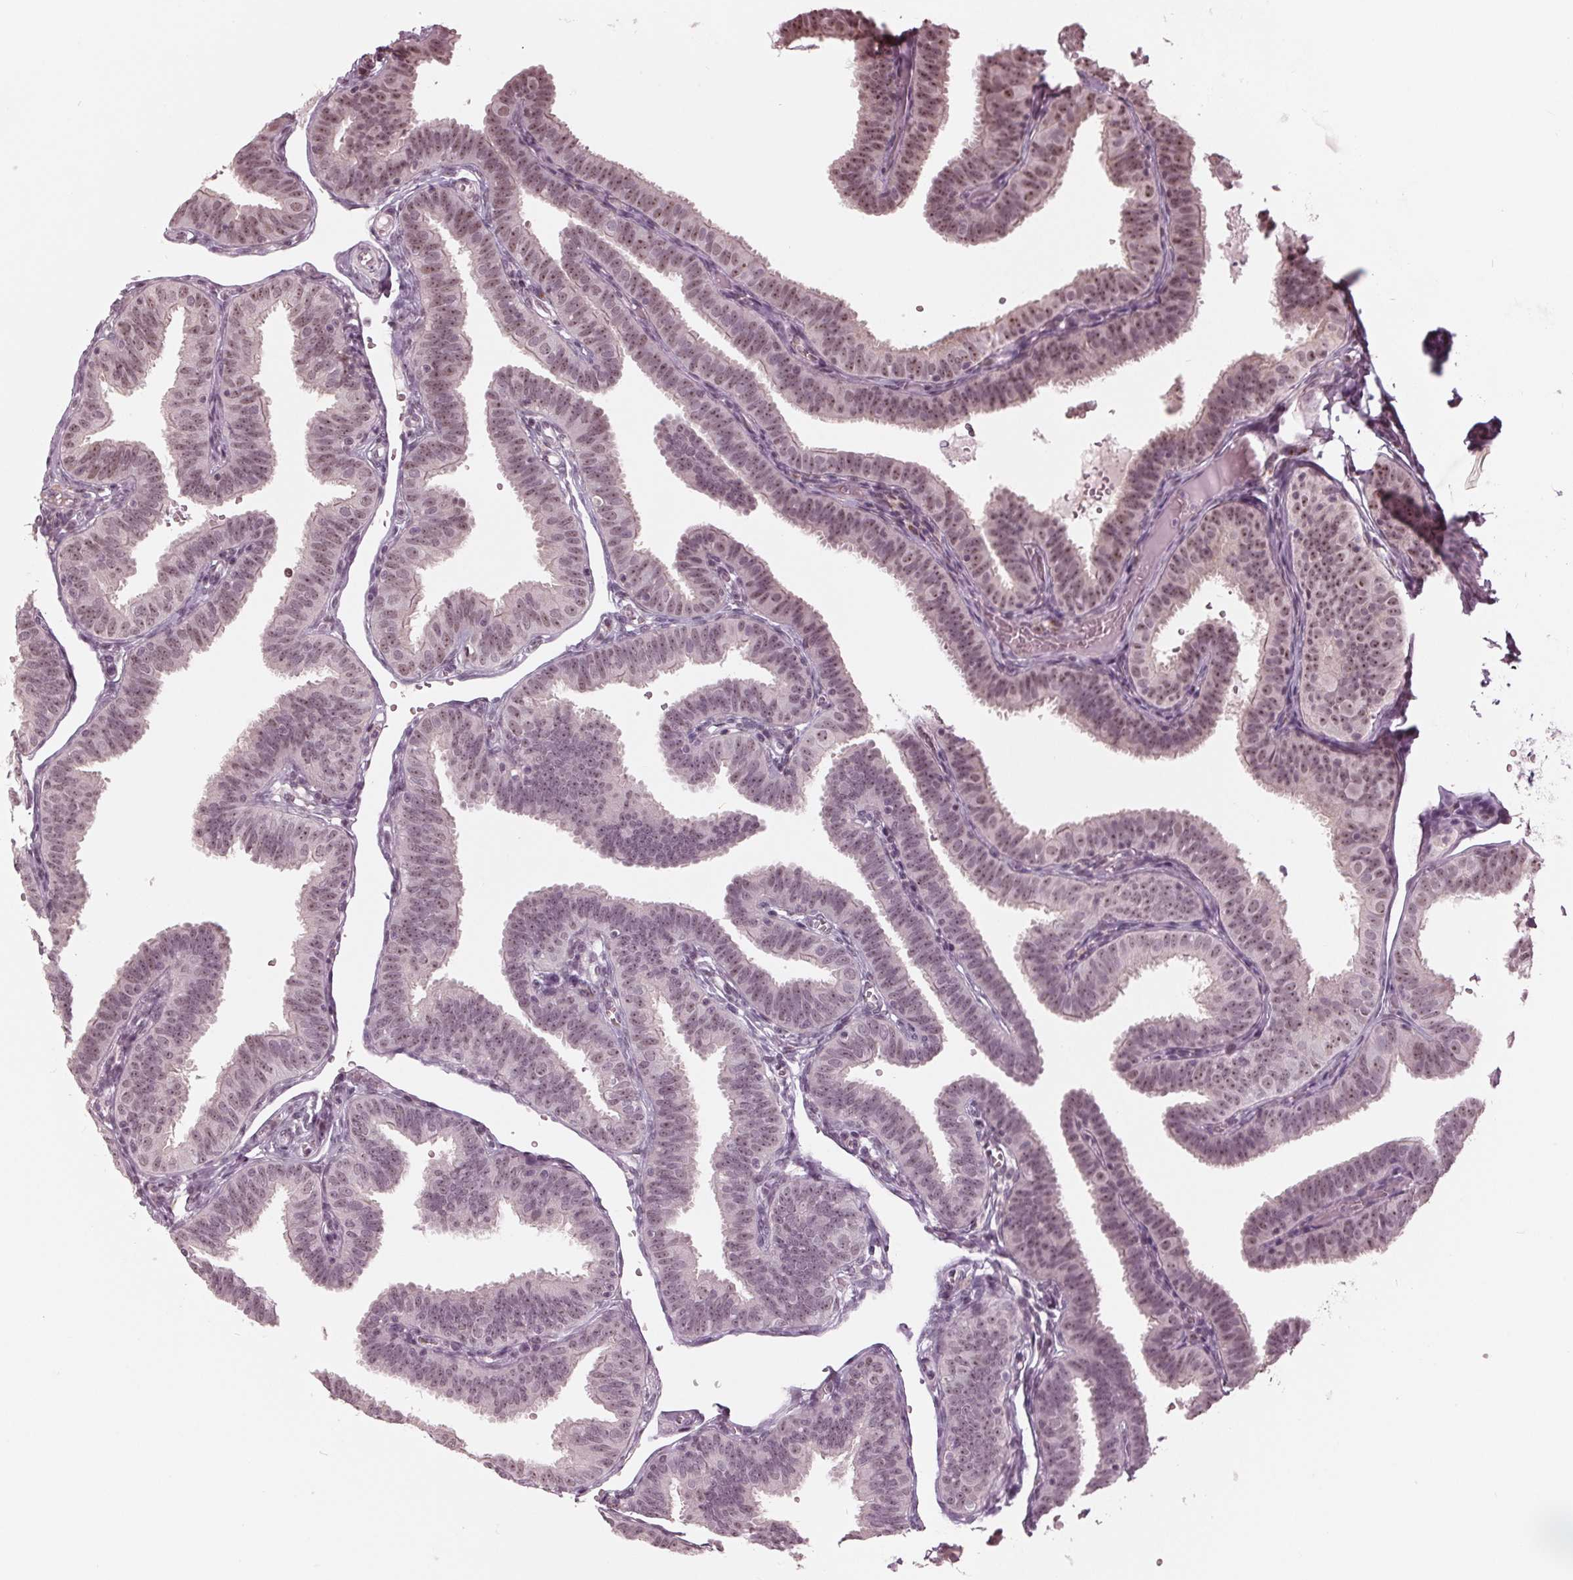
{"staining": {"intensity": "weak", "quantity": "25%-75%", "location": "nuclear"}, "tissue": "fallopian tube", "cell_type": "Glandular cells", "image_type": "normal", "snomed": [{"axis": "morphology", "description": "Normal tissue, NOS"}, {"axis": "topography", "description": "Fallopian tube"}], "caption": "A histopathology image showing weak nuclear positivity in about 25%-75% of glandular cells in normal fallopian tube, as visualized by brown immunohistochemical staining.", "gene": "SLX4", "patient": {"sex": "female", "age": 25}}